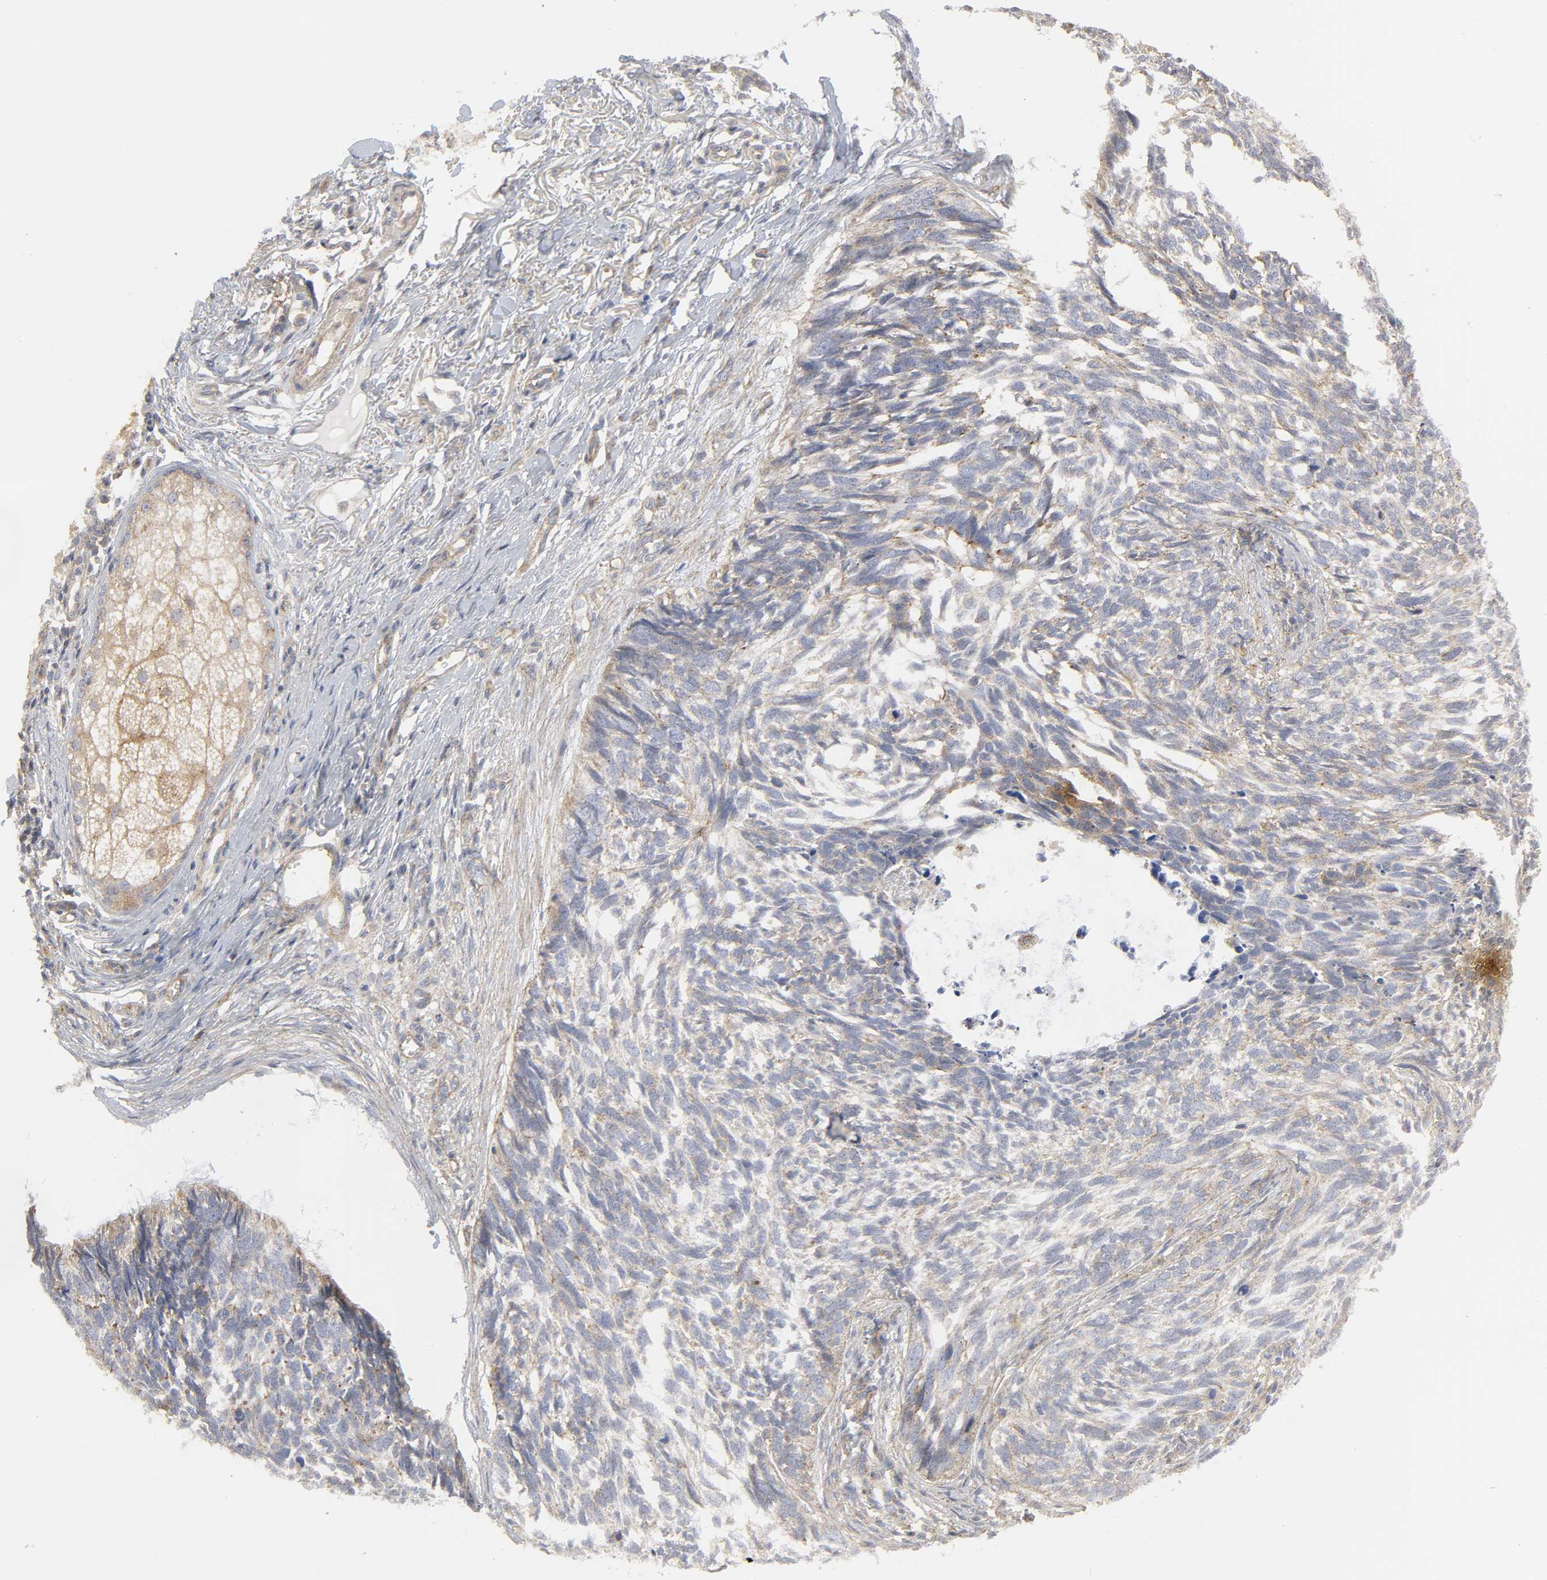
{"staining": {"intensity": "moderate", "quantity": "25%-75%", "location": "cytoplasmic/membranous"}, "tissue": "skin cancer", "cell_type": "Tumor cells", "image_type": "cancer", "snomed": [{"axis": "morphology", "description": "Basal cell carcinoma"}, {"axis": "topography", "description": "Skin"}], "caption": "Immunohistochemical staining of skin basal cell carcinoma reveals medium levels of moderate cytoplasmic/membranous protein expression in approximately 25%-75% of tumor cells.", "gene": "SH3GLB1", "patient": {"sex": "male", "age": 63}}